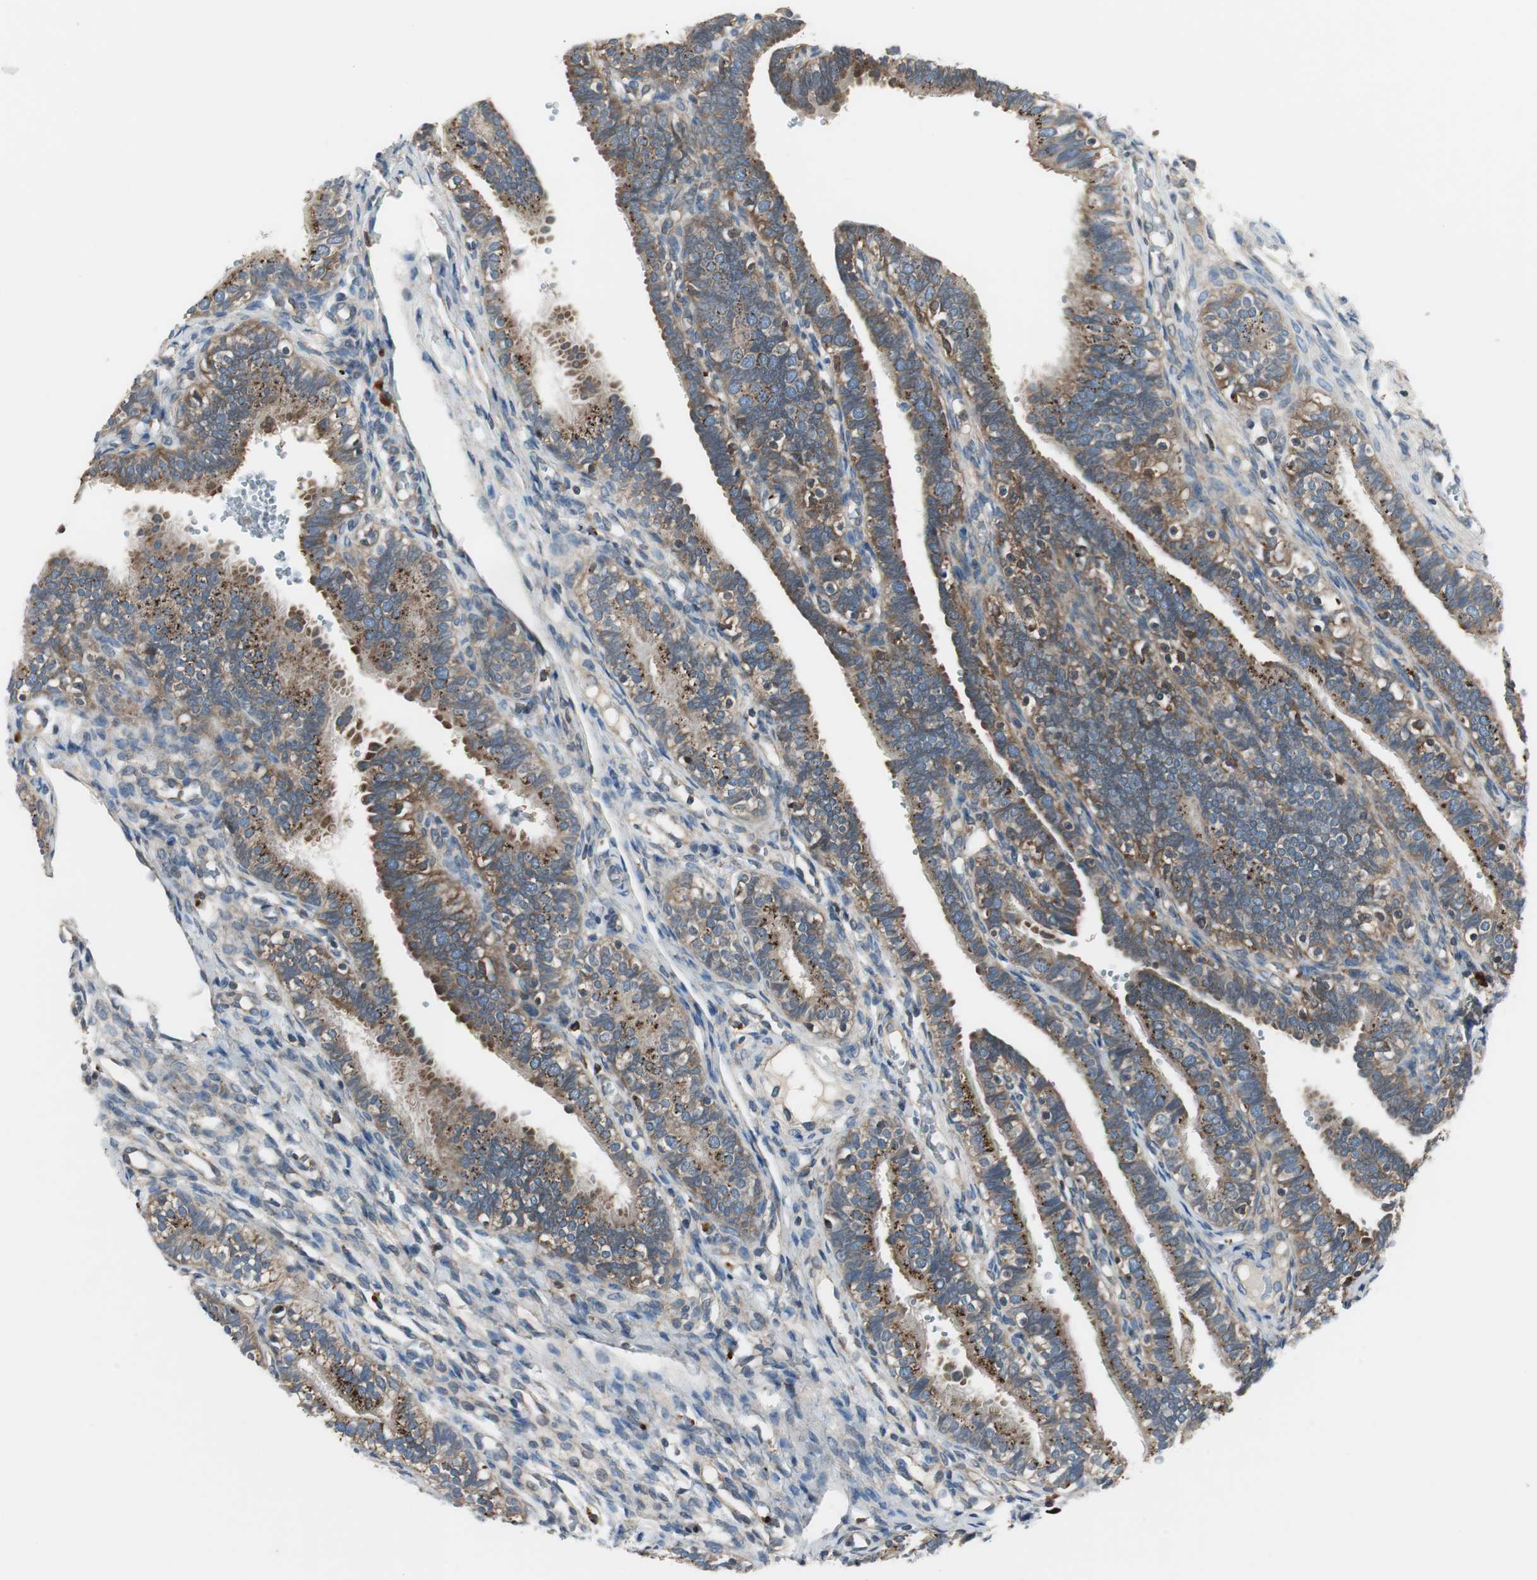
{"staining": {"intensity": "moderate", "quantity": ">75%", "location": "cytoplasmic/membranous"}, "tissue": "fallopian tube", "cell_type": "Glandular cells", "image_type": "normal", "snomed": [{"axis": "morphology", "description": "Normal tissue, NOS"}, {"axis": "topography", "description": "Fallopian tube"}, {"axis": "topography", "description": "Placenta"}], "caption": "Immunohistochemical staining of benign fallopian tube shows moderate cytoplasmic/membranous protein positivity in approximately >75% of glandular cells.", "gene": "NCK1", "patient": {"sex": "female", "age": 34}}